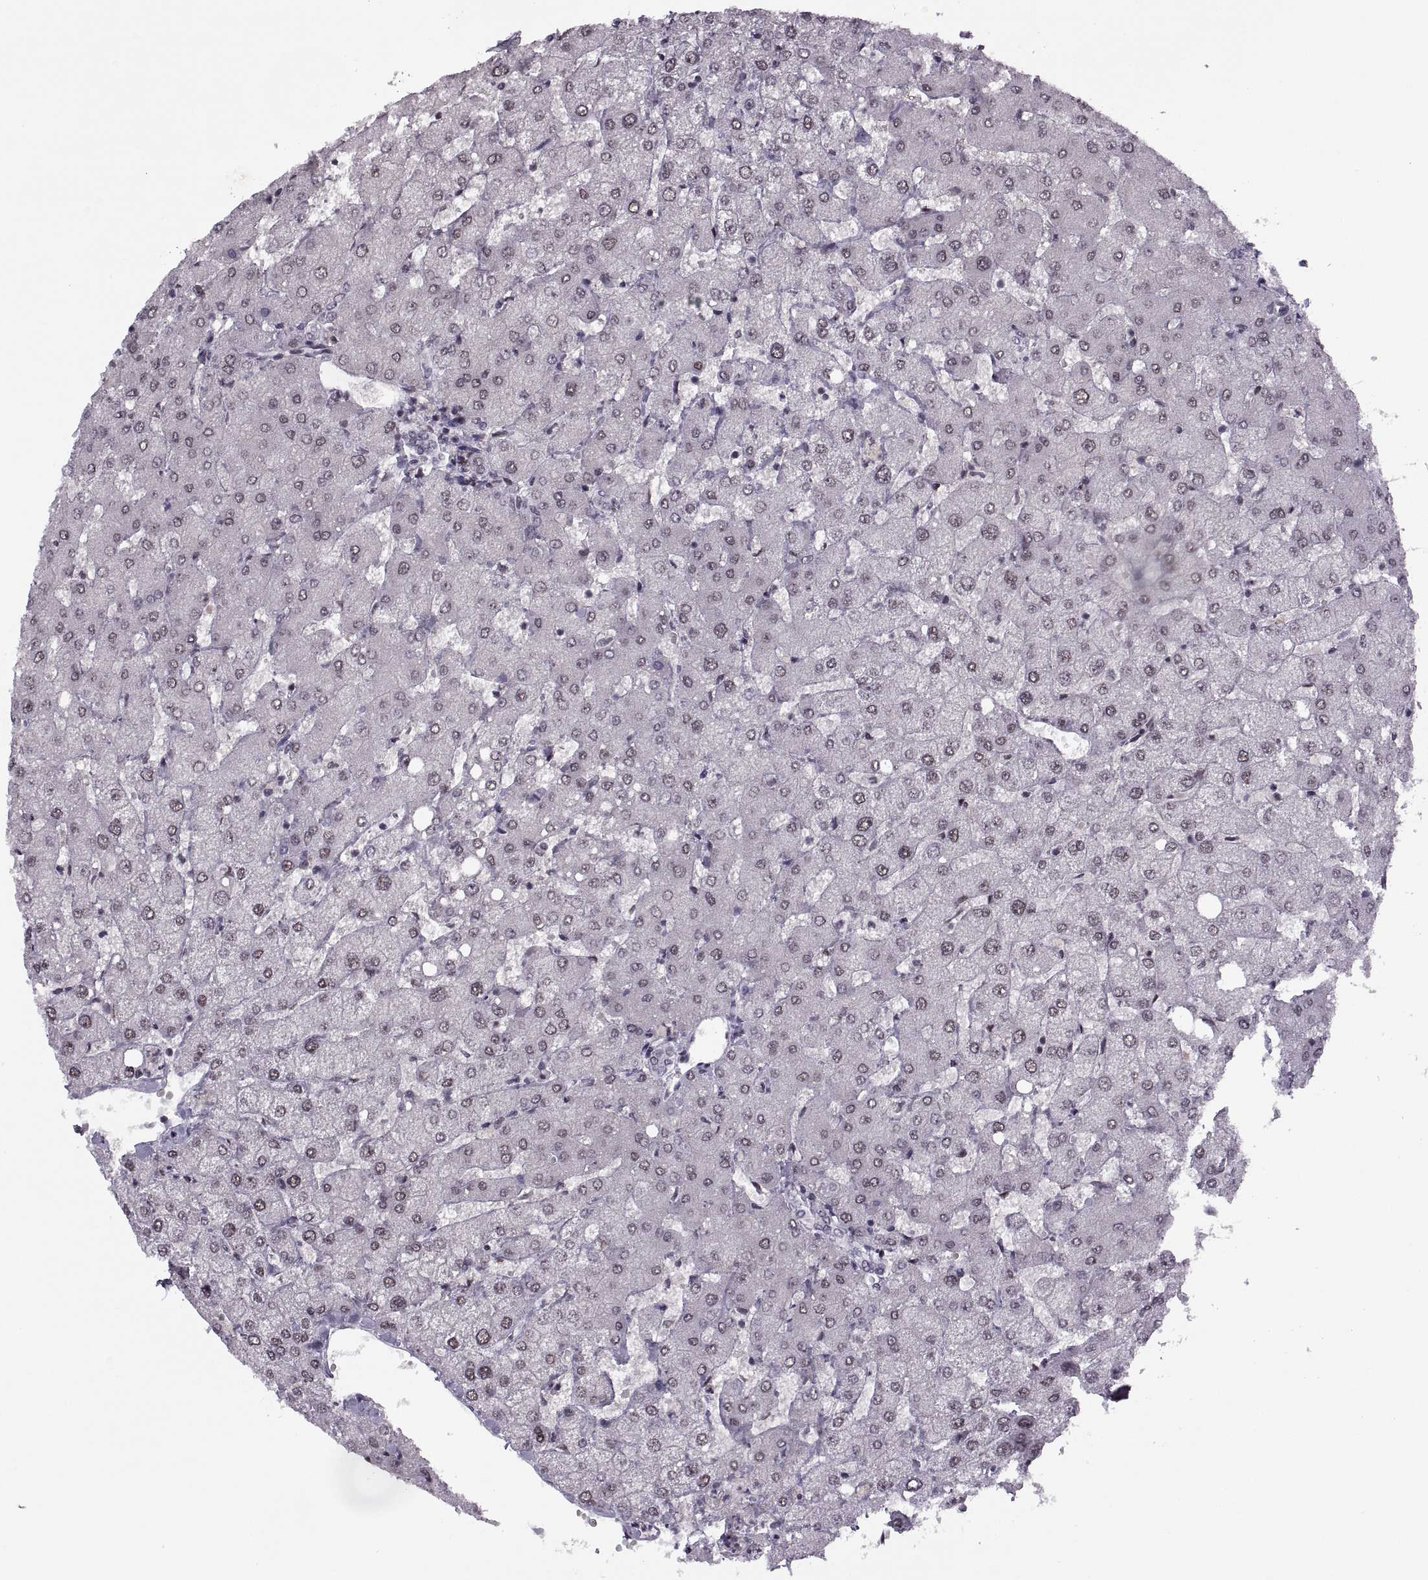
{"staining": {"intensity": "negative", "quantity": "none", "location": "none"}, "tissue": "liver", "cell_type": "Cholangiocytes", "image_type": "normal", "snomed": [{"axis": "morphology", "description": "Normal tissue, NOS"}, {"axis": "topography", "description": "Liver"}], "caption": "Immunohistochemistry micrograph of benign human liver stained for a protein (brown), which demonstrates no positivity in cholangiocytes.", "gene": "LUZP2", "patient": {"sex": "female", "age": 54}}